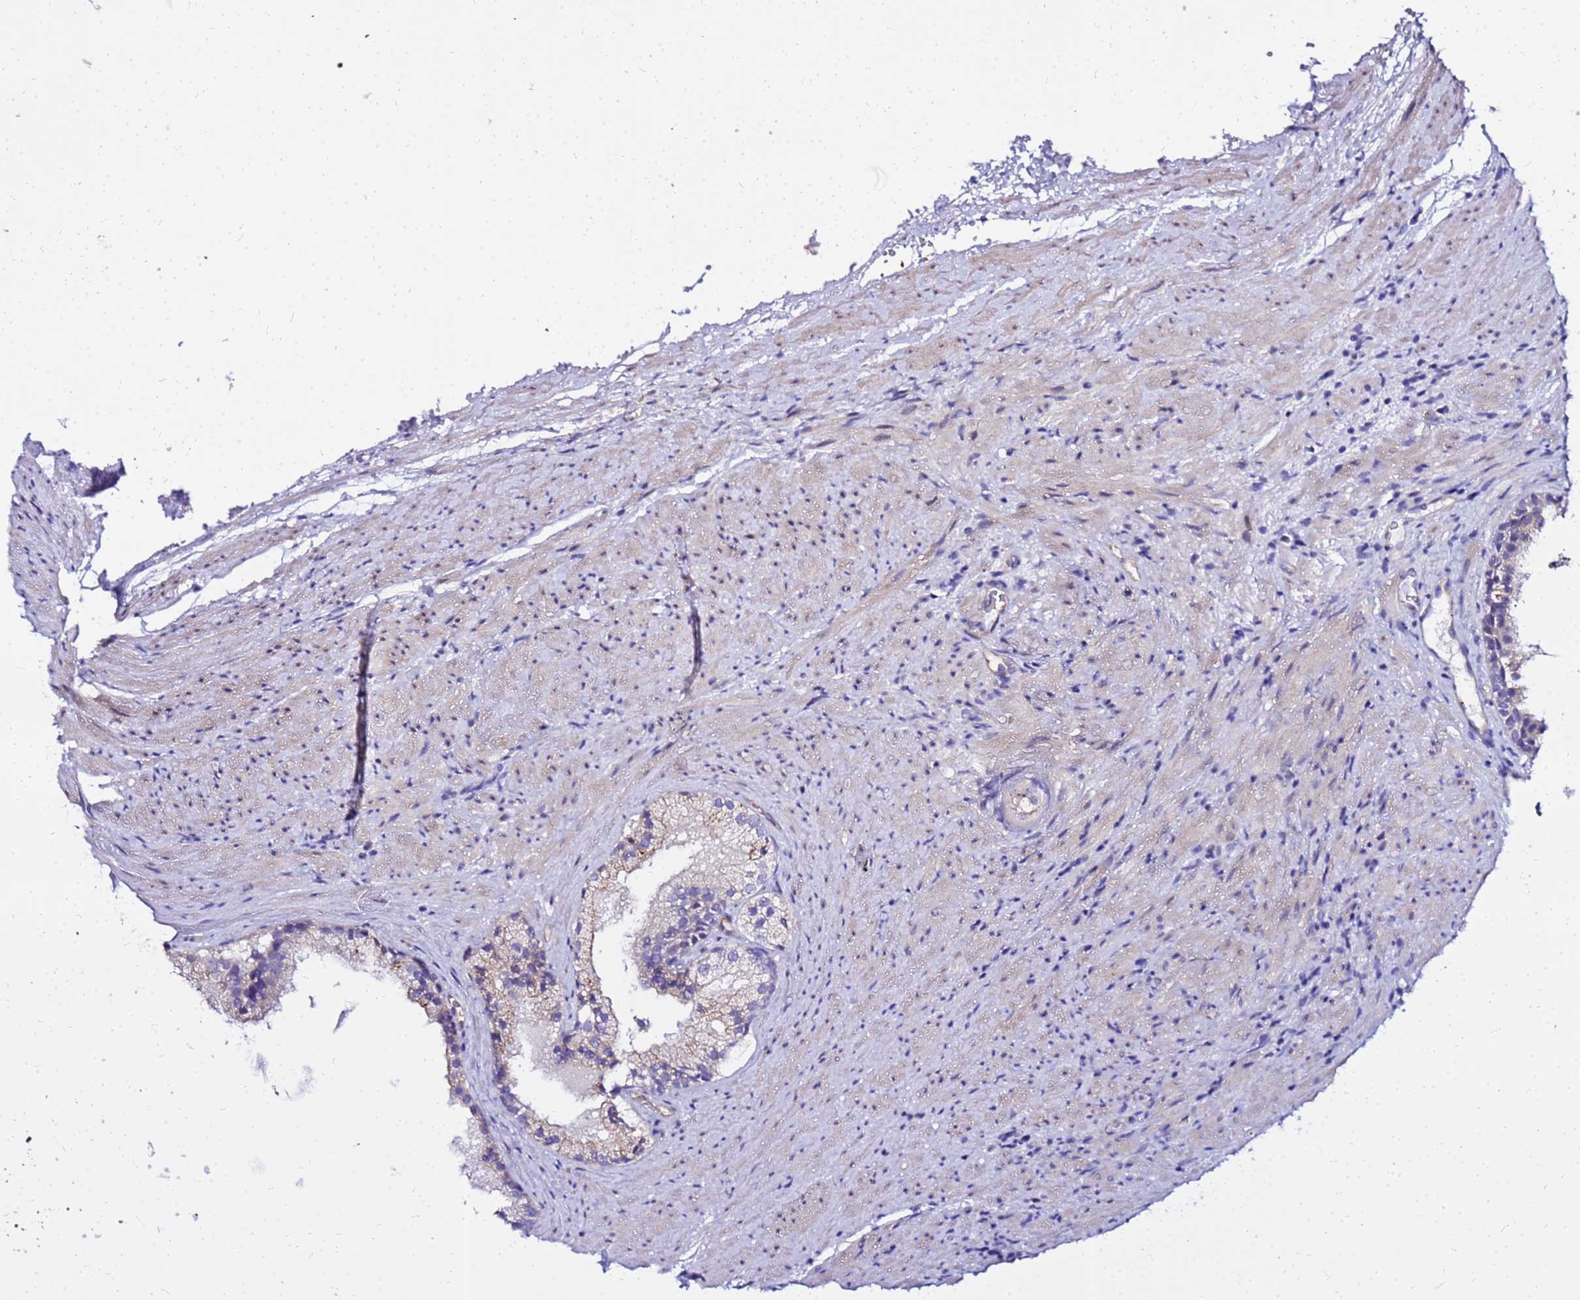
{"staining": {"intensity": "weak", "quantity": "<25%", "location": "cytoplasmic/membranous"}, "tissue": "prostate", "cell_type": "Glandular cells", "image_type": "normal", "snomed": [{"axis": "morphology", "description": "Normal tissue, NOS"}, {"axis": "topography", "description": "Prostate"}], "caption": "High power microscopy histopathology image of an immunohistochemistry histopathology image of benign prostate, revealing no significant positivity in glandular cells.", "gene": "HERC5", "patient": {"sex": "male", "age": 76}}